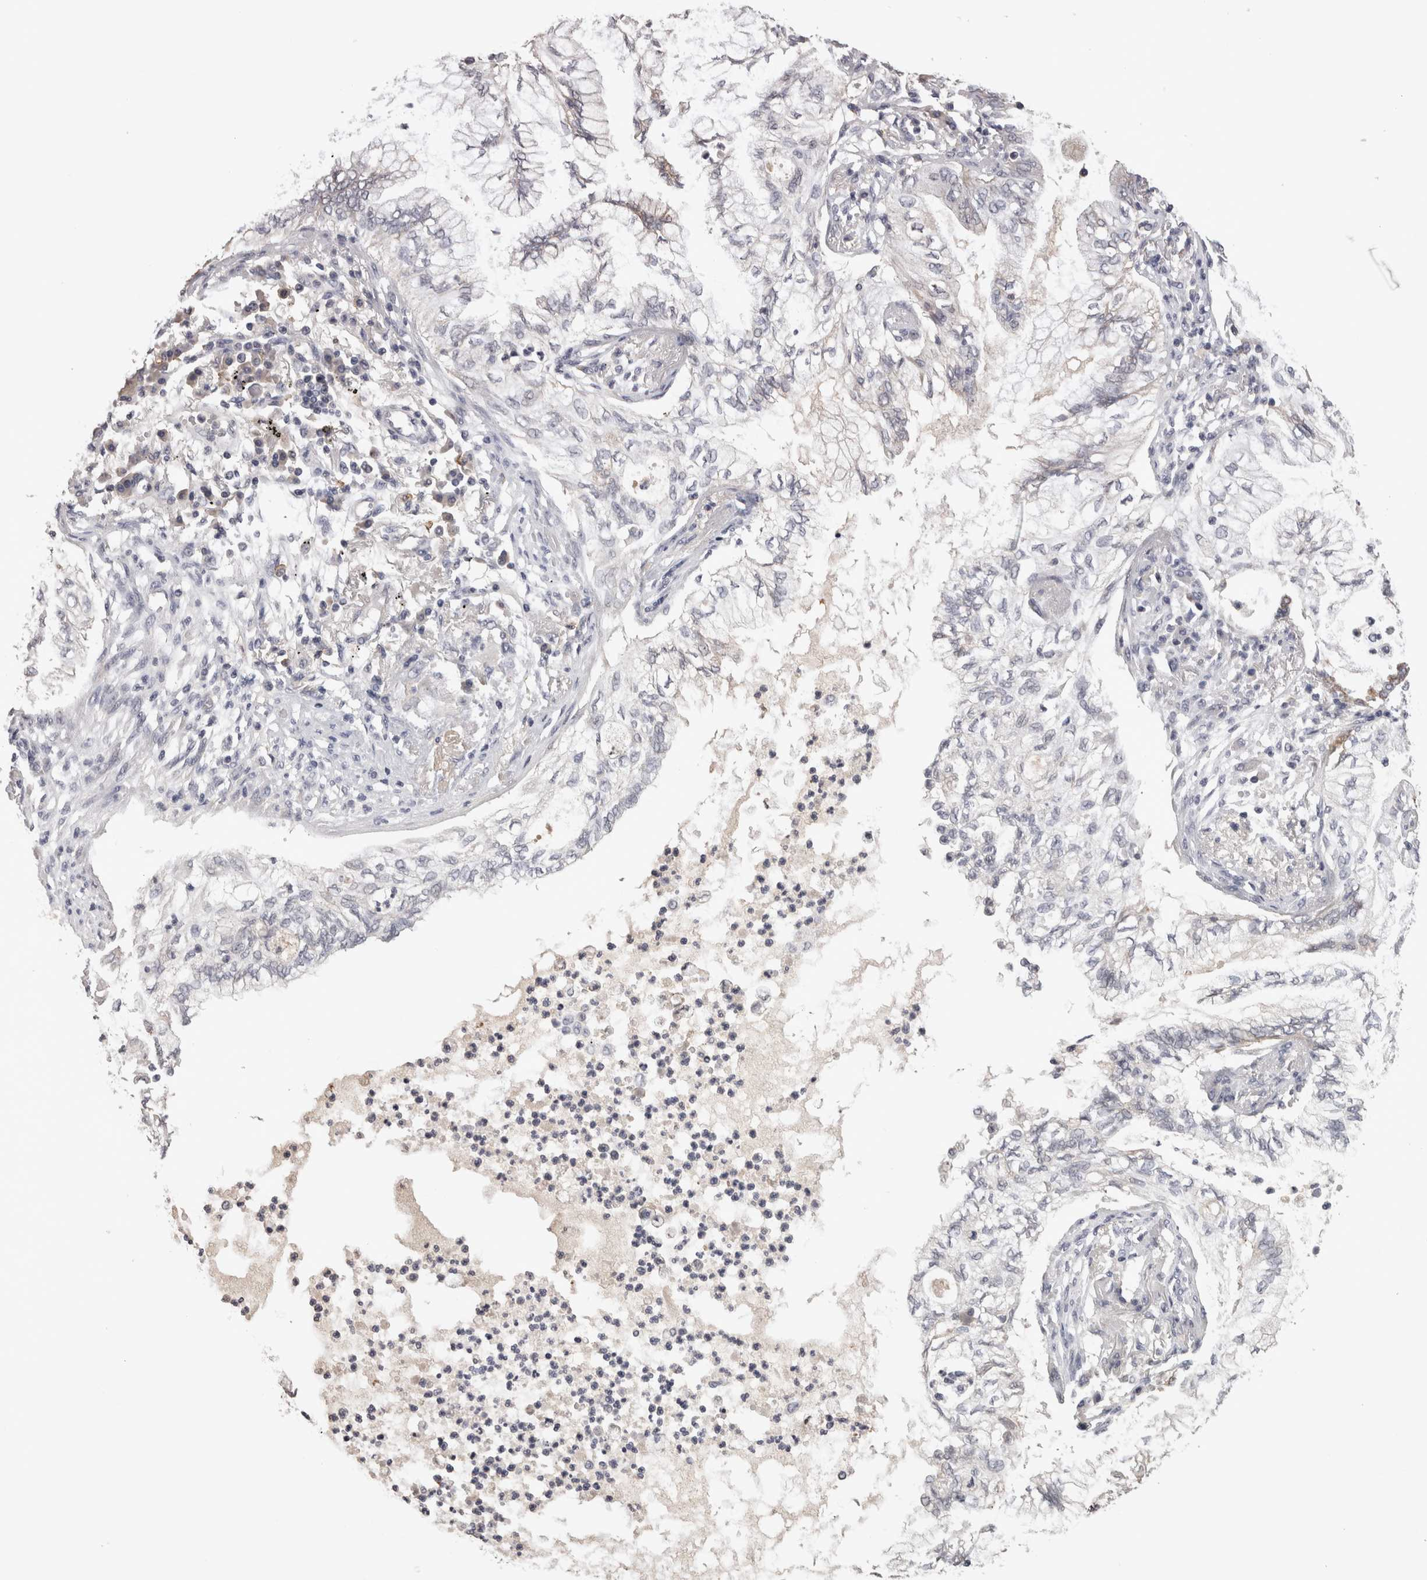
{"staining": {"intensity": "negative", "quantity": "none", "location": "none"}, "tissue": "lung cancer", "cell_type": "Tumor cells", "image_type": "cancer", "snomed": [{"axis": "morphology", "description": "Normal tissue, NOS"}, {"axis": "morphology", "description": "Adenocarcinoma, NOS"}, {"axis": "topography", "description": "Bronchus"}, {"axis": "topography", "description": "Lung"}], "caption": "The IHC image has no significant positivity in tumor cells of lung adenocarcinoma tissue. The staining is performed using DAB brown chromogen with nuclei counter-stained in using hematoxylin.", "gene": "PON3", "patient": {"sex": "female", "age": 70}}